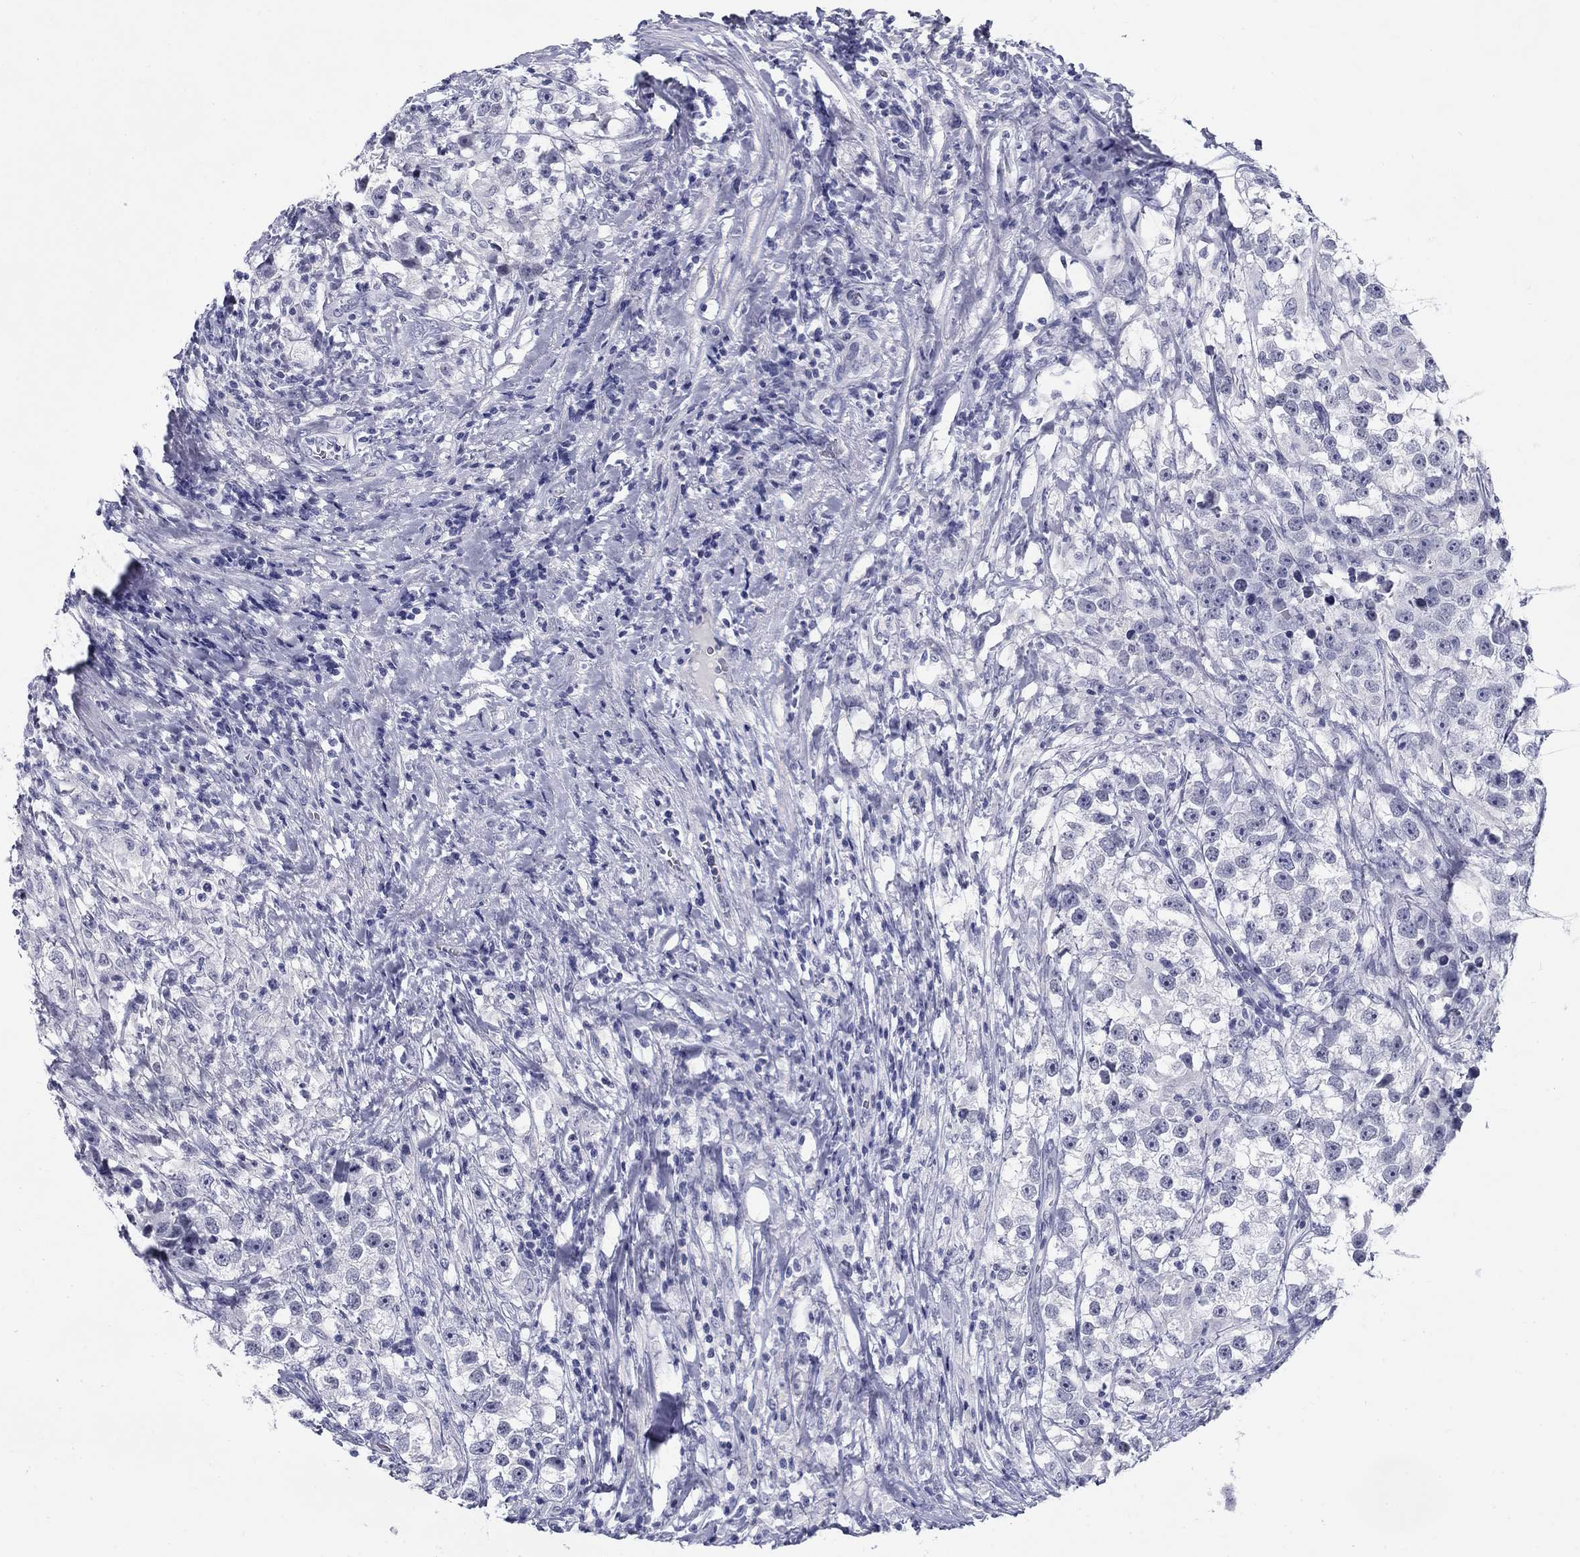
{"staining": {"intensity": "negative", "quantity": "none", "location": "none"}, "tissue": "testis cancer", "cell_type": "Tumor cells", "image_type": "cancer", "snomed": [{"axis": "morphology", "description": "Seminoma, NOS"}, {"axis": "topography", "description": "Testis"}], "caption": "Testis cancer (seminoma) was stained to show a protein in brown. There is no significant positivity in tumor cells.", "gene": "C4orf19", "patient": {"sex": "male", "age": 46}}